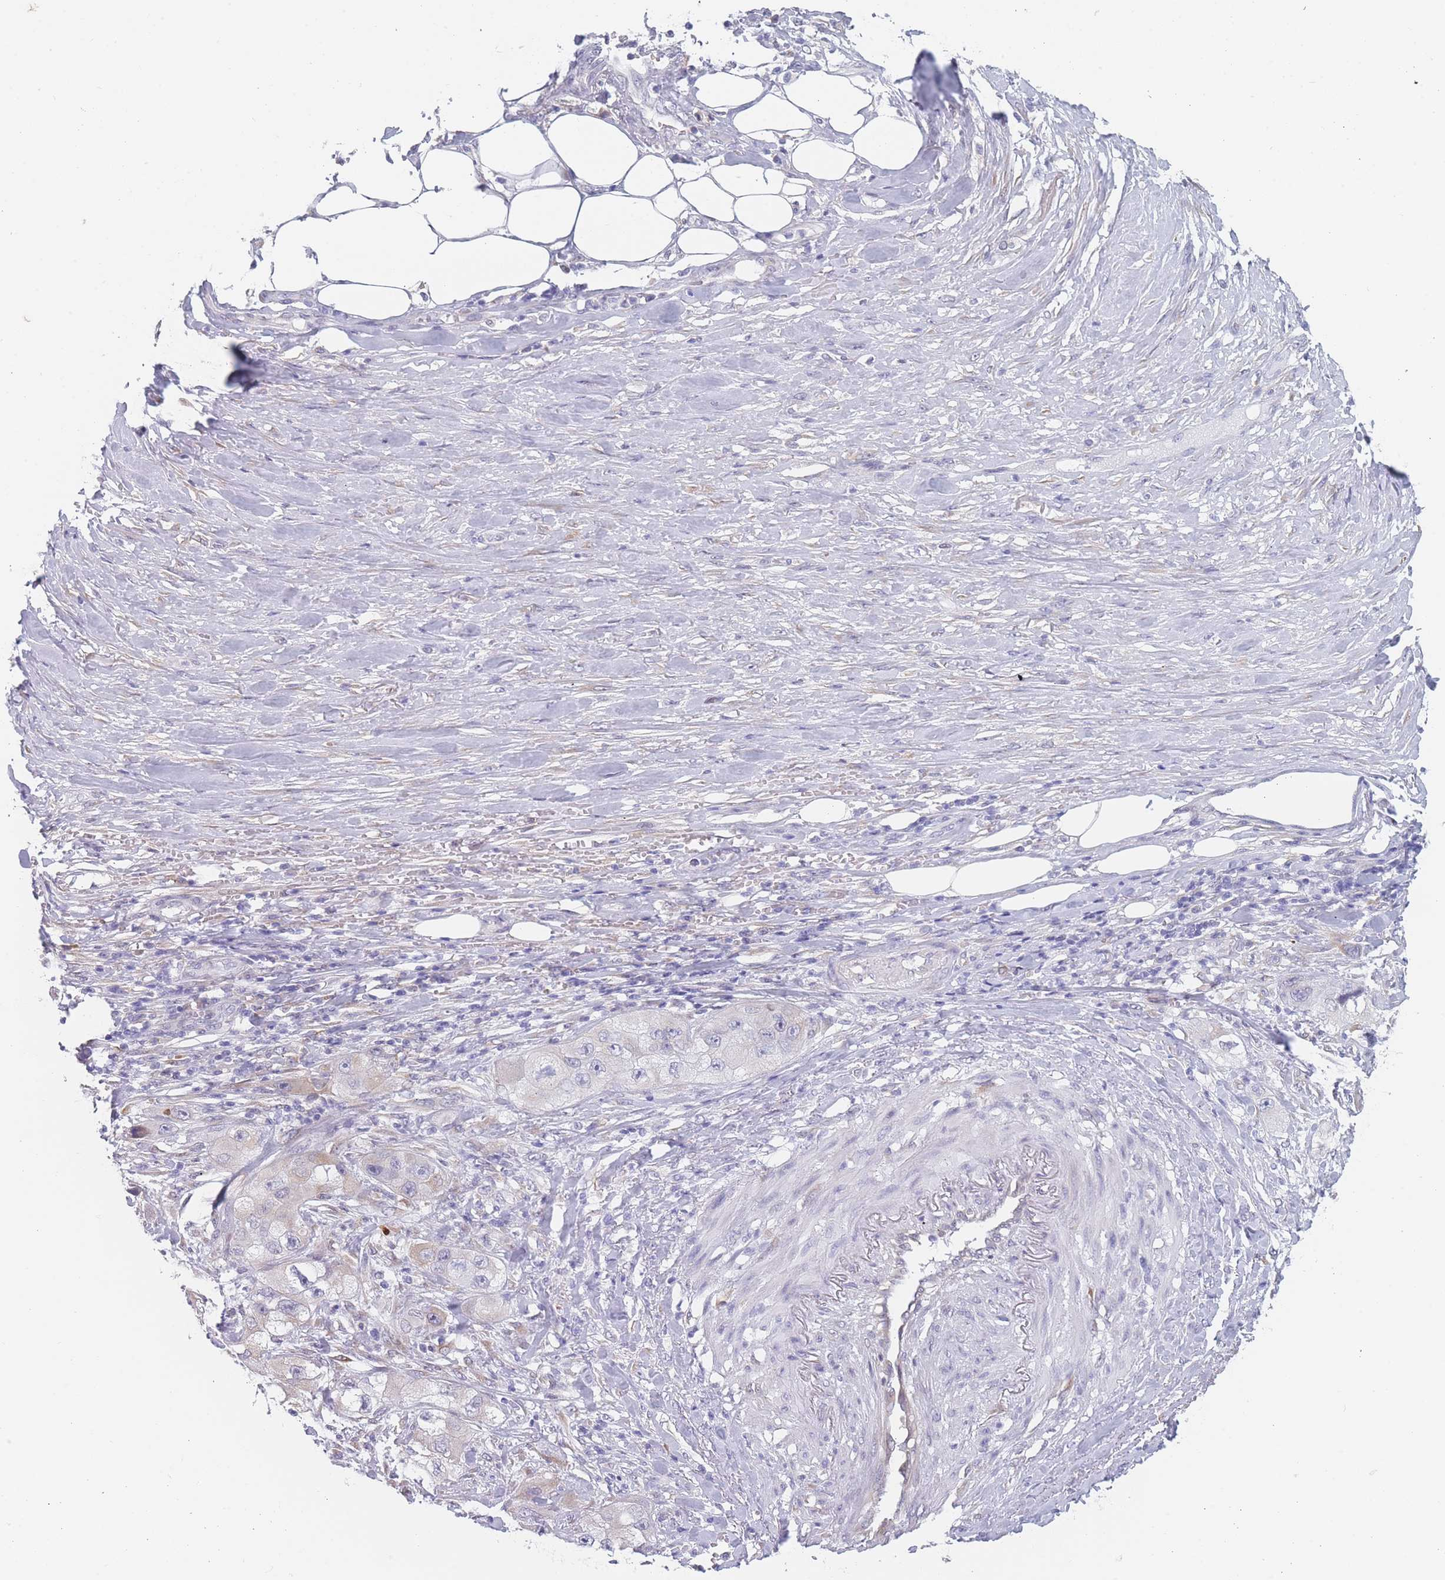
{"staining": {"intensity": "negative", "quantity": "none", "location": "none"}, "tissue": "skin cancer", "cell_type": "Tumor cells", "image_type": "cancer", "snomed": [{"axis": "morphology", "description": "Squamous cell carcinoma, NOS"}, {"axis": "topography", "description": "Skin"}, {"axis": "topography", "description": "Subcutis"}], "caption": "A photomicrograph of human squamous cell carcinoma (skin) is negative for staining in tumor cells. (DAB immunohistochemistry with hematoxylin counter stain).", "gene": "TMED10", "patient": {"sex": "male", "age": 73}}